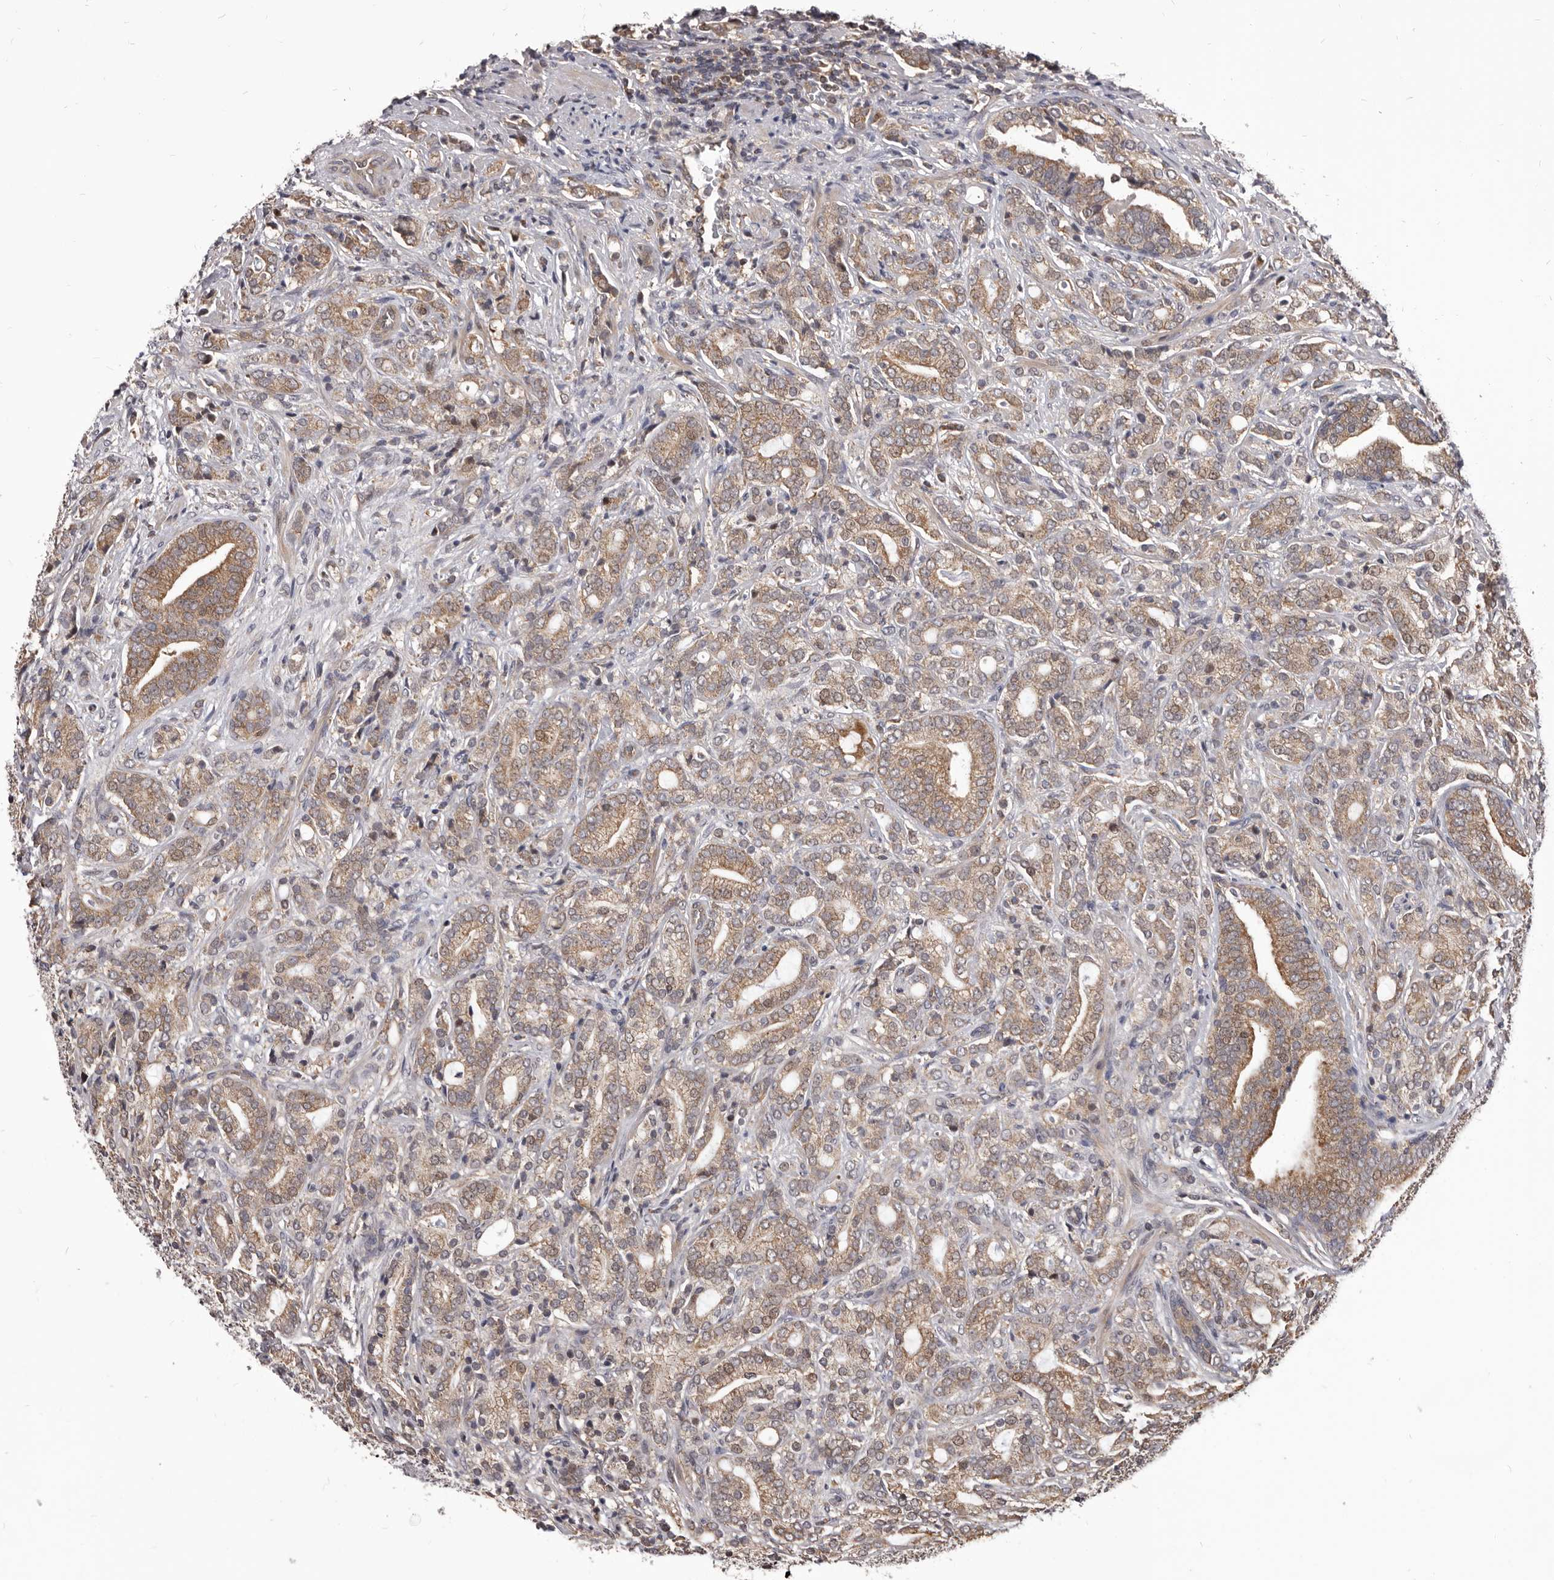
{"staining": {"intensity": "moderate", "quantity": ">75%", "location": "cytoplasmic/membranous"}, "tissue": "prostate cancer", "cell_type": "Tumor cells", "image_type": "cancer", "snomed": [{"axis": "morphology", "description": "Adenocarcinoma, High grade"}, {"axis": "topography", "description": "Prostate"}], "caption": "Immunohistochemical staining of human adenocarcinoma (high-grade) (prostate) exhibits medium levels of moderate cytoplasmic/membranous protein expression in approximately >75% of tumor cells. The protein of interest is shown in brown color, while the nuclei are stained blue.", "gene": "MAP3K14", "patient": {"sex": "male", "age": 57}}